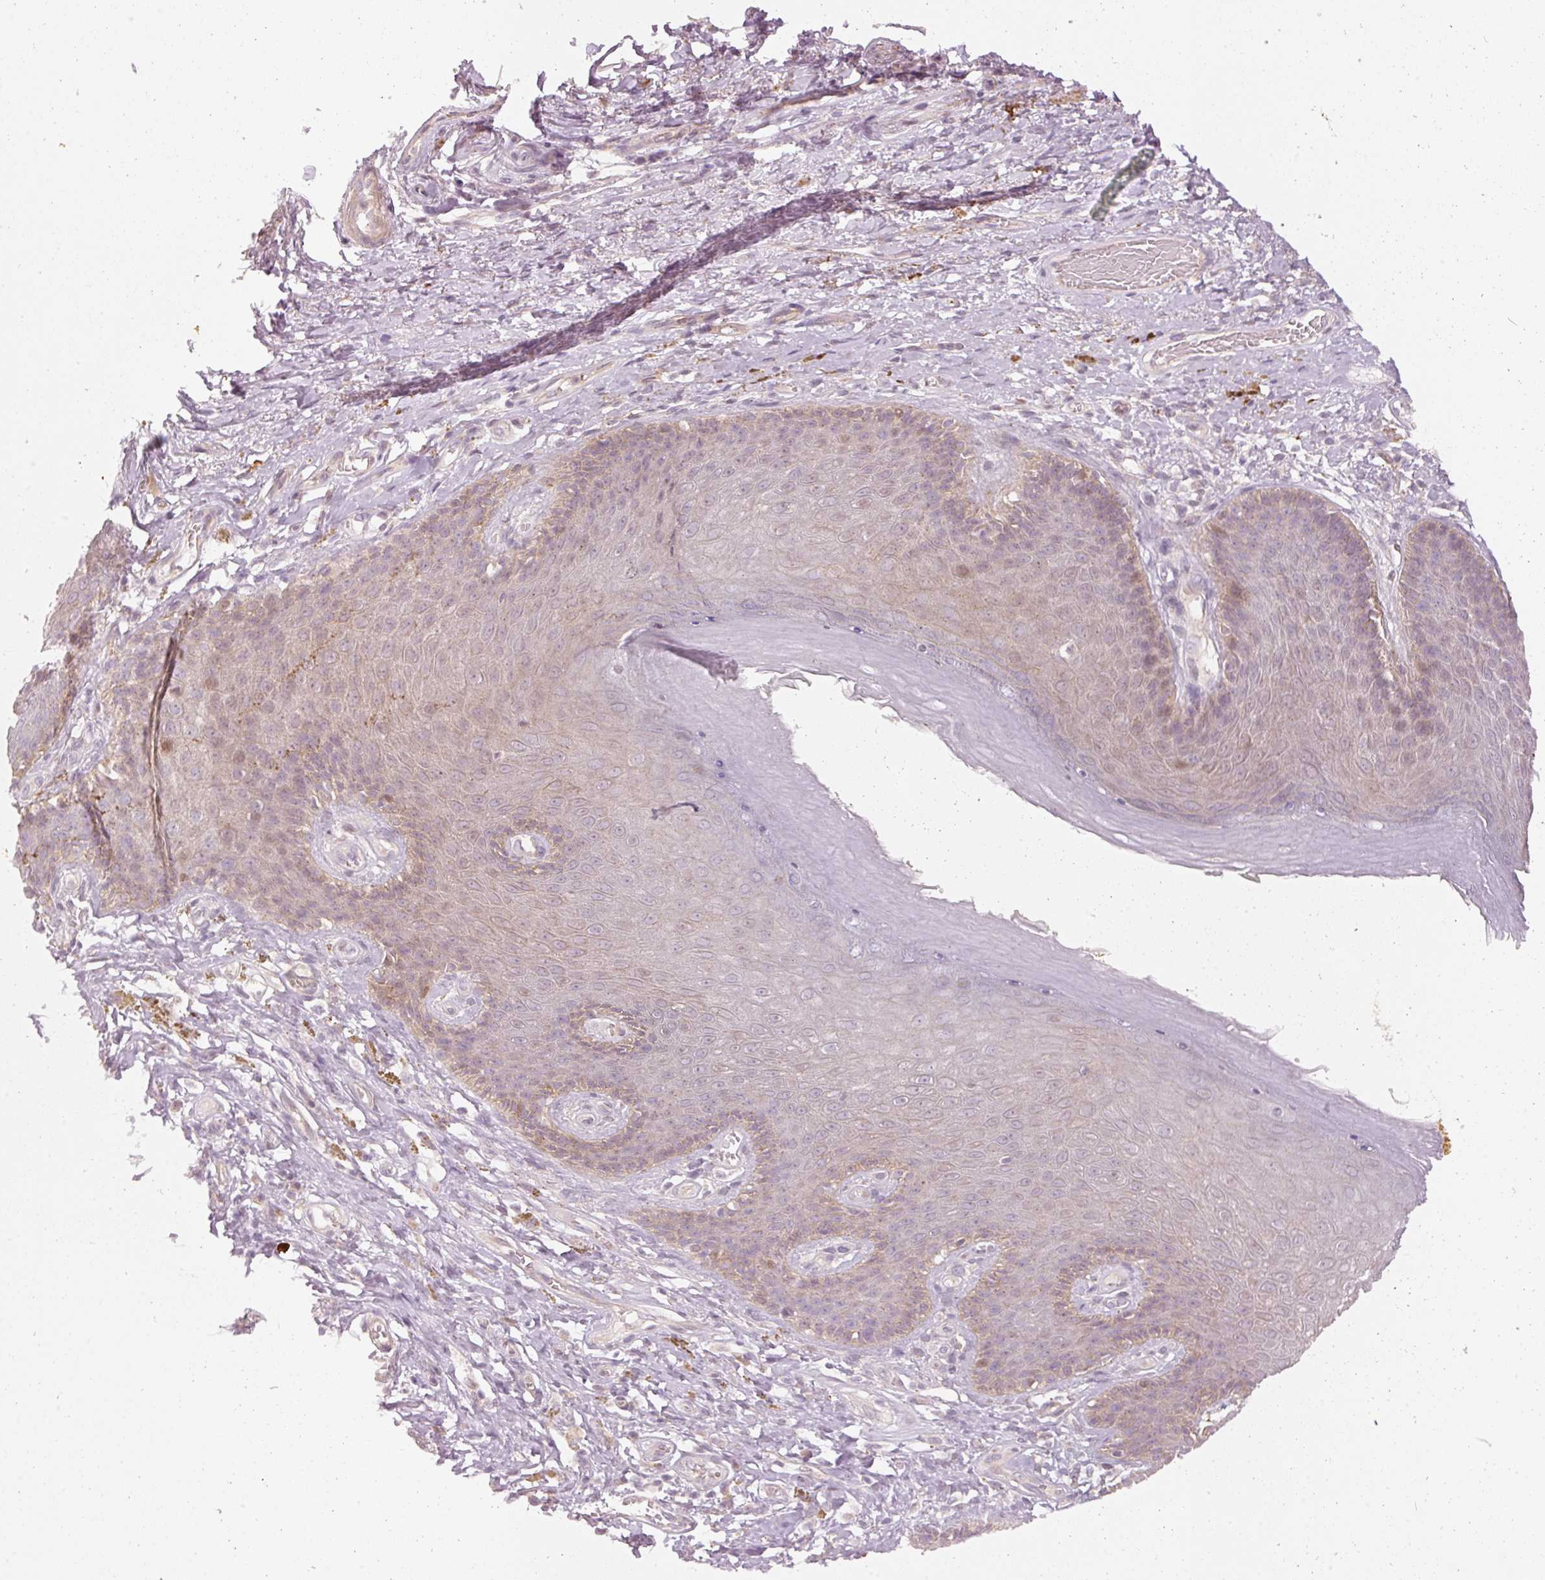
{"staining": {"intensity": "weak", "quantity": "<25%", "location": "nuclear"}, "tissue": "skin", "cell_type": "Epidermal cells", "image_type": "normal", "snomed": [{"axis": "morphology", "description": "Normal tissue, NOS"}, {"axis": "topography", "description": "Anal"}, {"axis": "topography", "description": "Peripheral nerve tissue"}], "caption": "Immunohistochemical staining of benign skin demonstrates no significant positivity in epidermal cells. (Immunohistochemistry, brightfield microscopy, high magnification).", "gene": "DAPP1", "patient": {"sex": "male", "age": 53}}